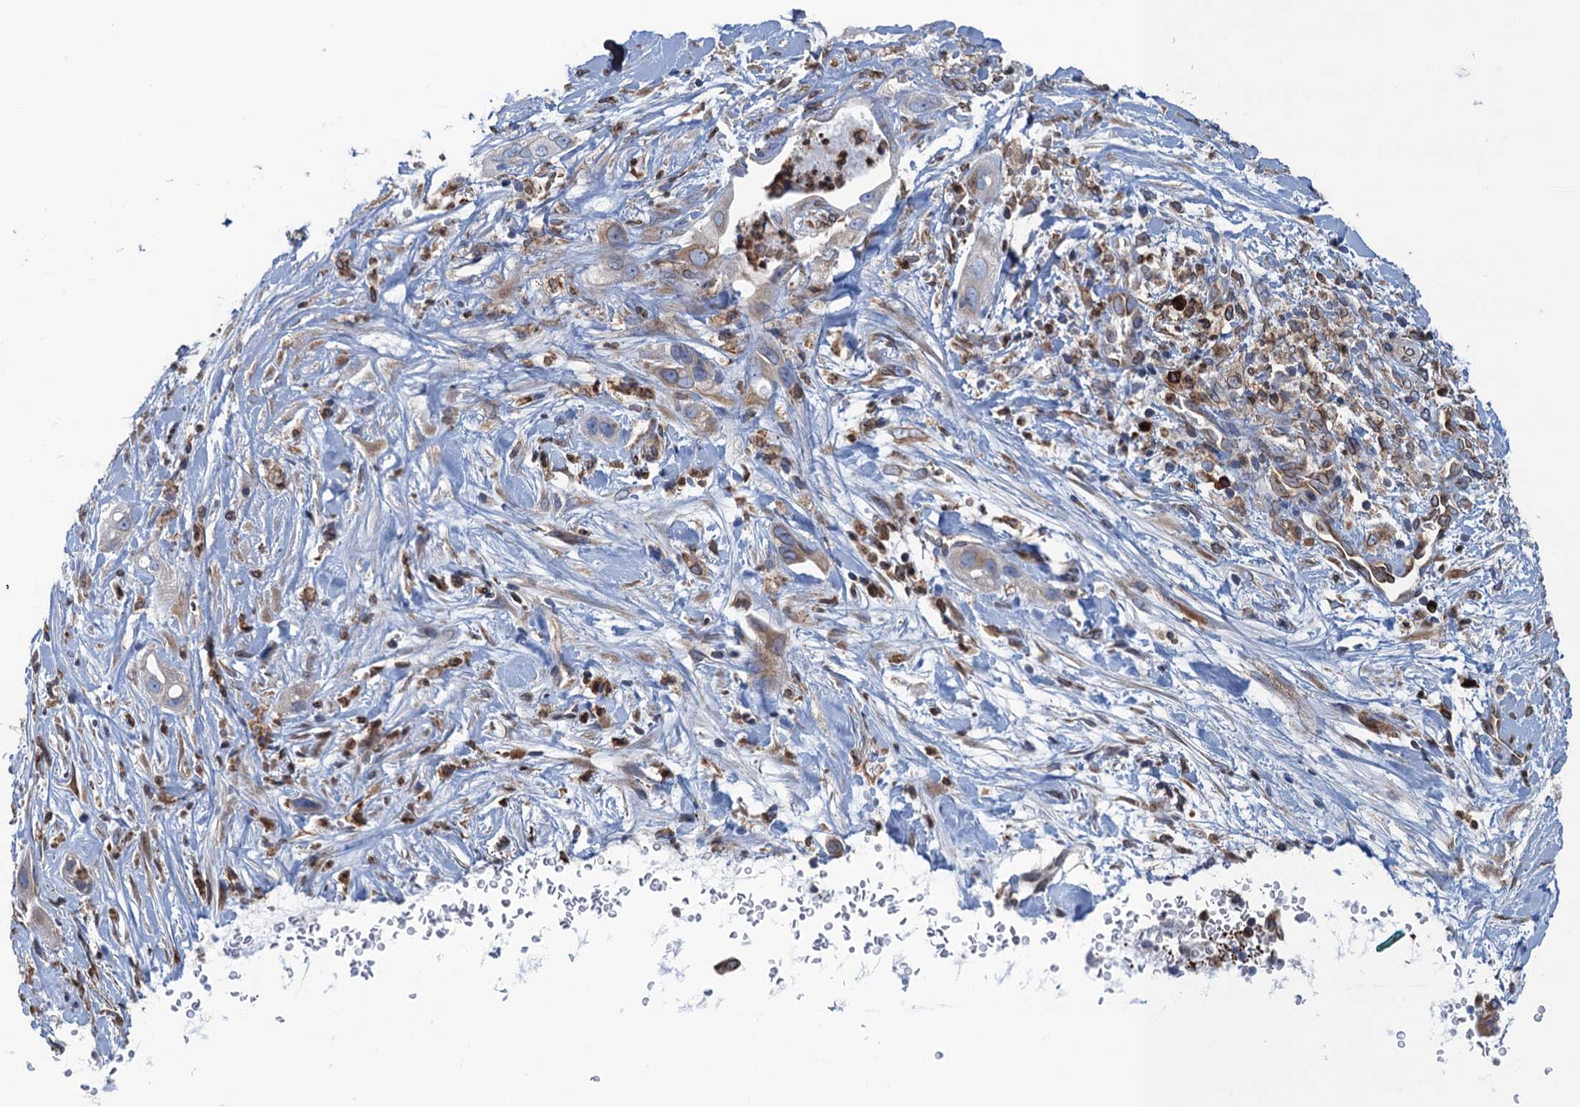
{"staining": {"intensity": "weak", "quantity": "<25%", "location": "cytoplasmic/membranous"}, "tissue": "pancreatic cancer", "cell_type": "Tumor cells", "image_type": "cancer", "snomed": [{"axis": "morphology", "description": "Adenocarcinoma, NOS"}, {"axis": "topography", "description": "Pancreas"}], "caption": "Immunohistochemical staining of adenocarcinoma (pancreatic) shows no significant staining in tumor cells. The staining is performed using DAB brown chromogen with nuclei counter-stained in using hematoxylin.", "gene": "TMEM205", "patient": {"sex": "female", "age": 78}}